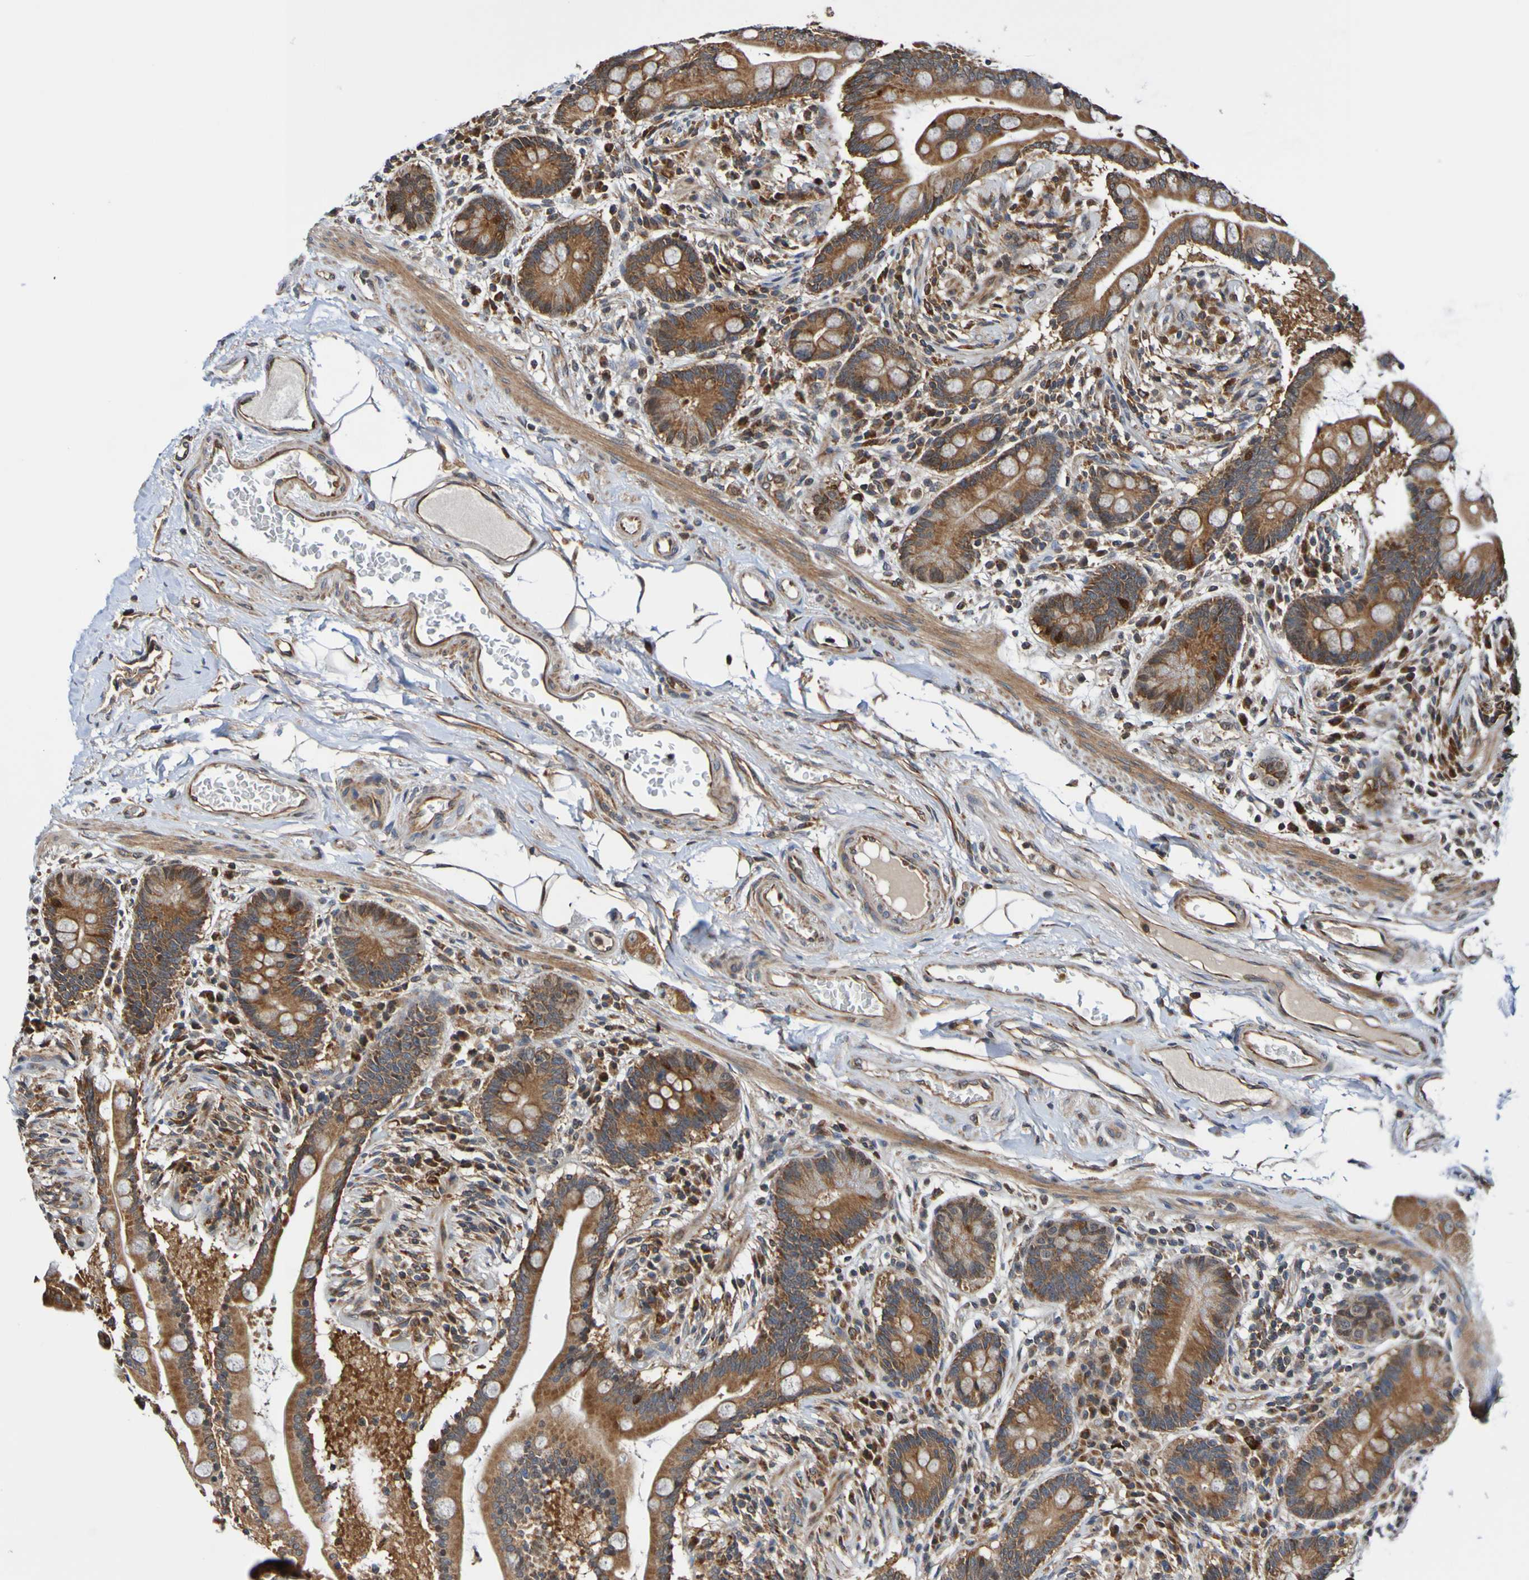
{"staining": {"intensity": "moderate", "quantity": ">75%", "location": "cytoplasmic/membranous"}, "tissue": "colon", "cell_type": "Endothelial cells", "image_type": "normal", "snomed": [{"axis": "morphology", "description": "Normal tissue, NOS"}, {"axis": "topography", "description": "Colon"}], "caption": "Immunohistochemistry of benign human colon reveals medium levels of moderate cytoplasmic/membranous expression in about >75% of endothelial cells.", "gene": "AXIN1", "patient": {"sex": "male", "age": 73}}